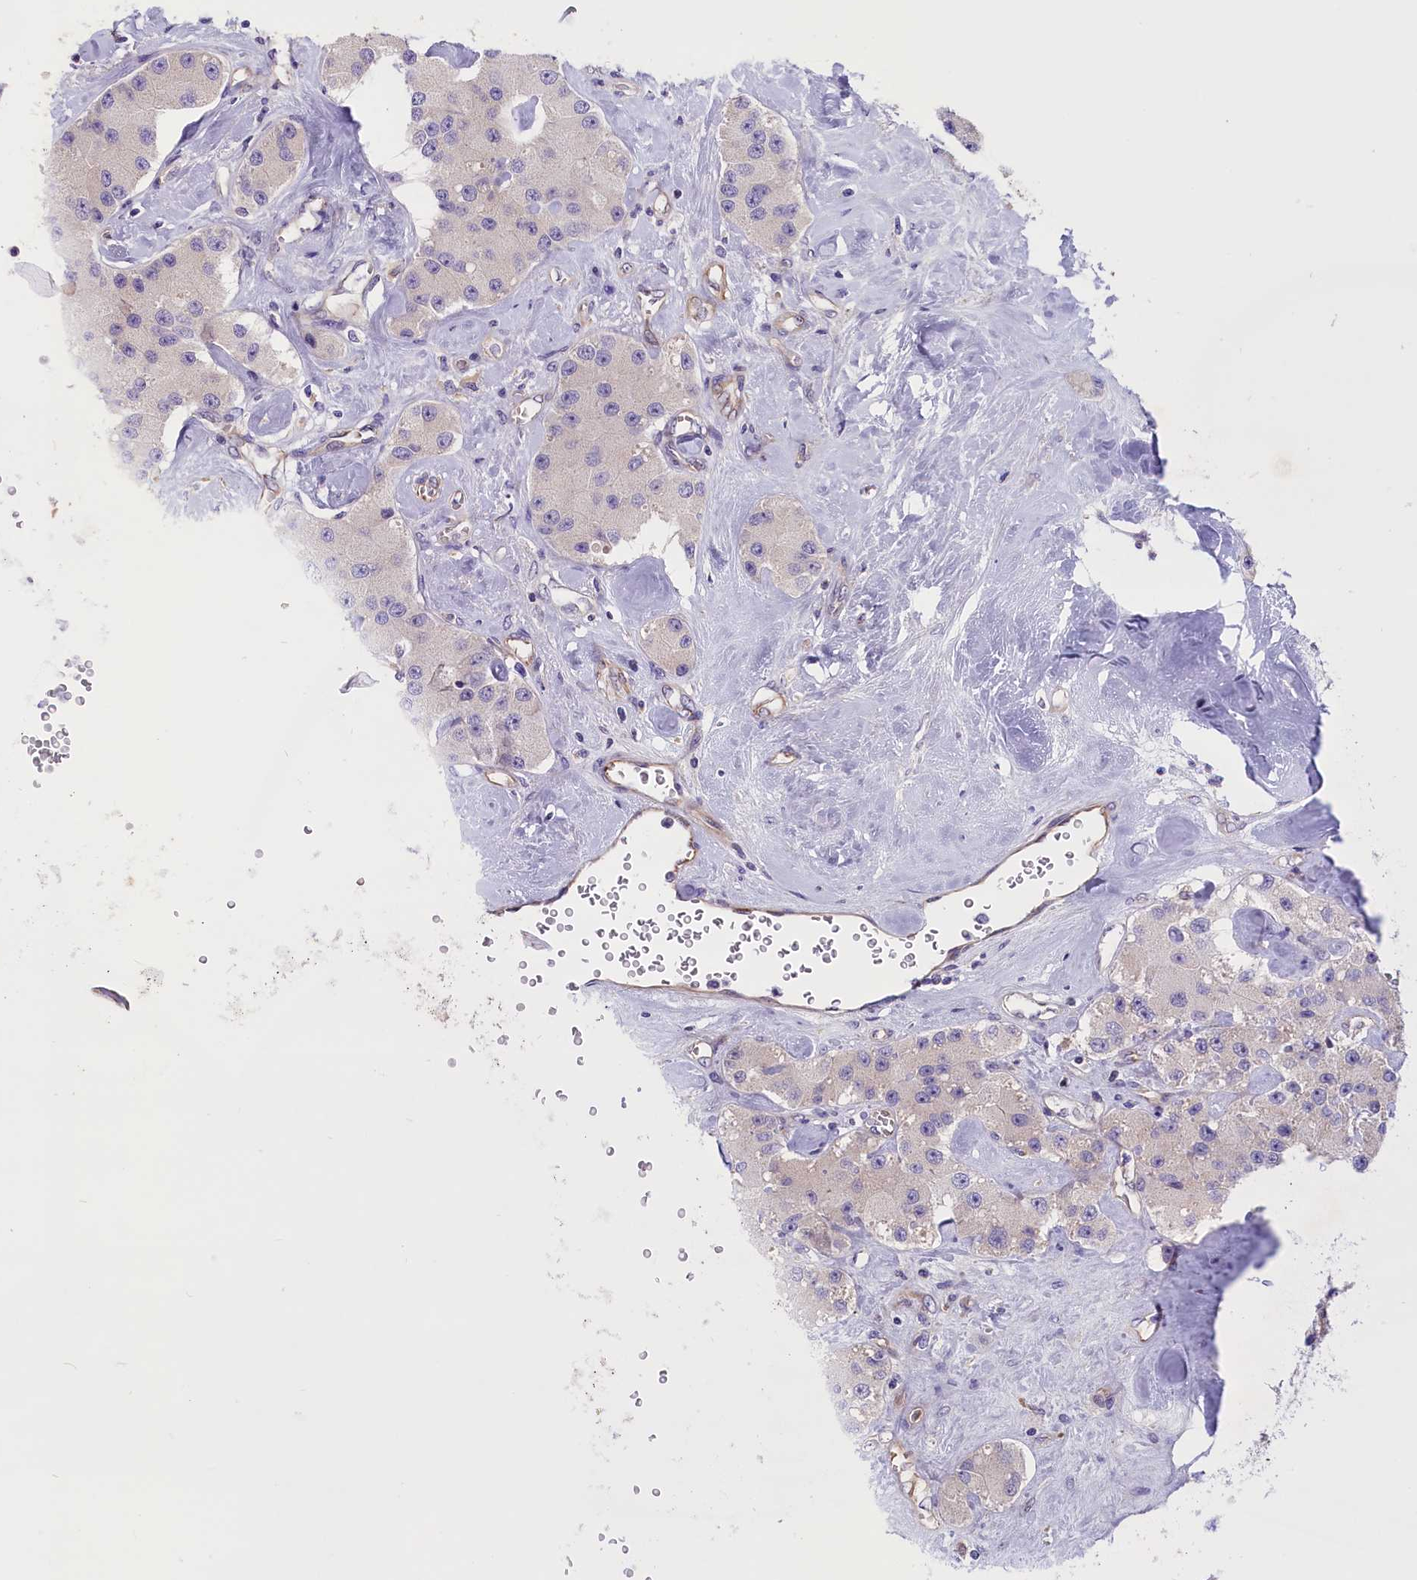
{"staining": {"intensity": "negative", "quantity": "none", "location": "none"}, "tissue": "carcinoid", "cell_type": "Tumor cells", "image_type": "cancer", "snomed": [{"axis": "morphology", "description": "Carcinoid, malignant, NOS"}, {"axis": "topography", "description": "Pancreas"}], "caption": "A histopathology image of carcinoid stained for a protein demonstrates no brown staining in tumor cells. (DAB (3,3'-diaminobenzidine) IHC visualized using brightfield microscopy, high magnification).", "gene": "CCDC32", "patient": {"sex": "male", "age": 41}}